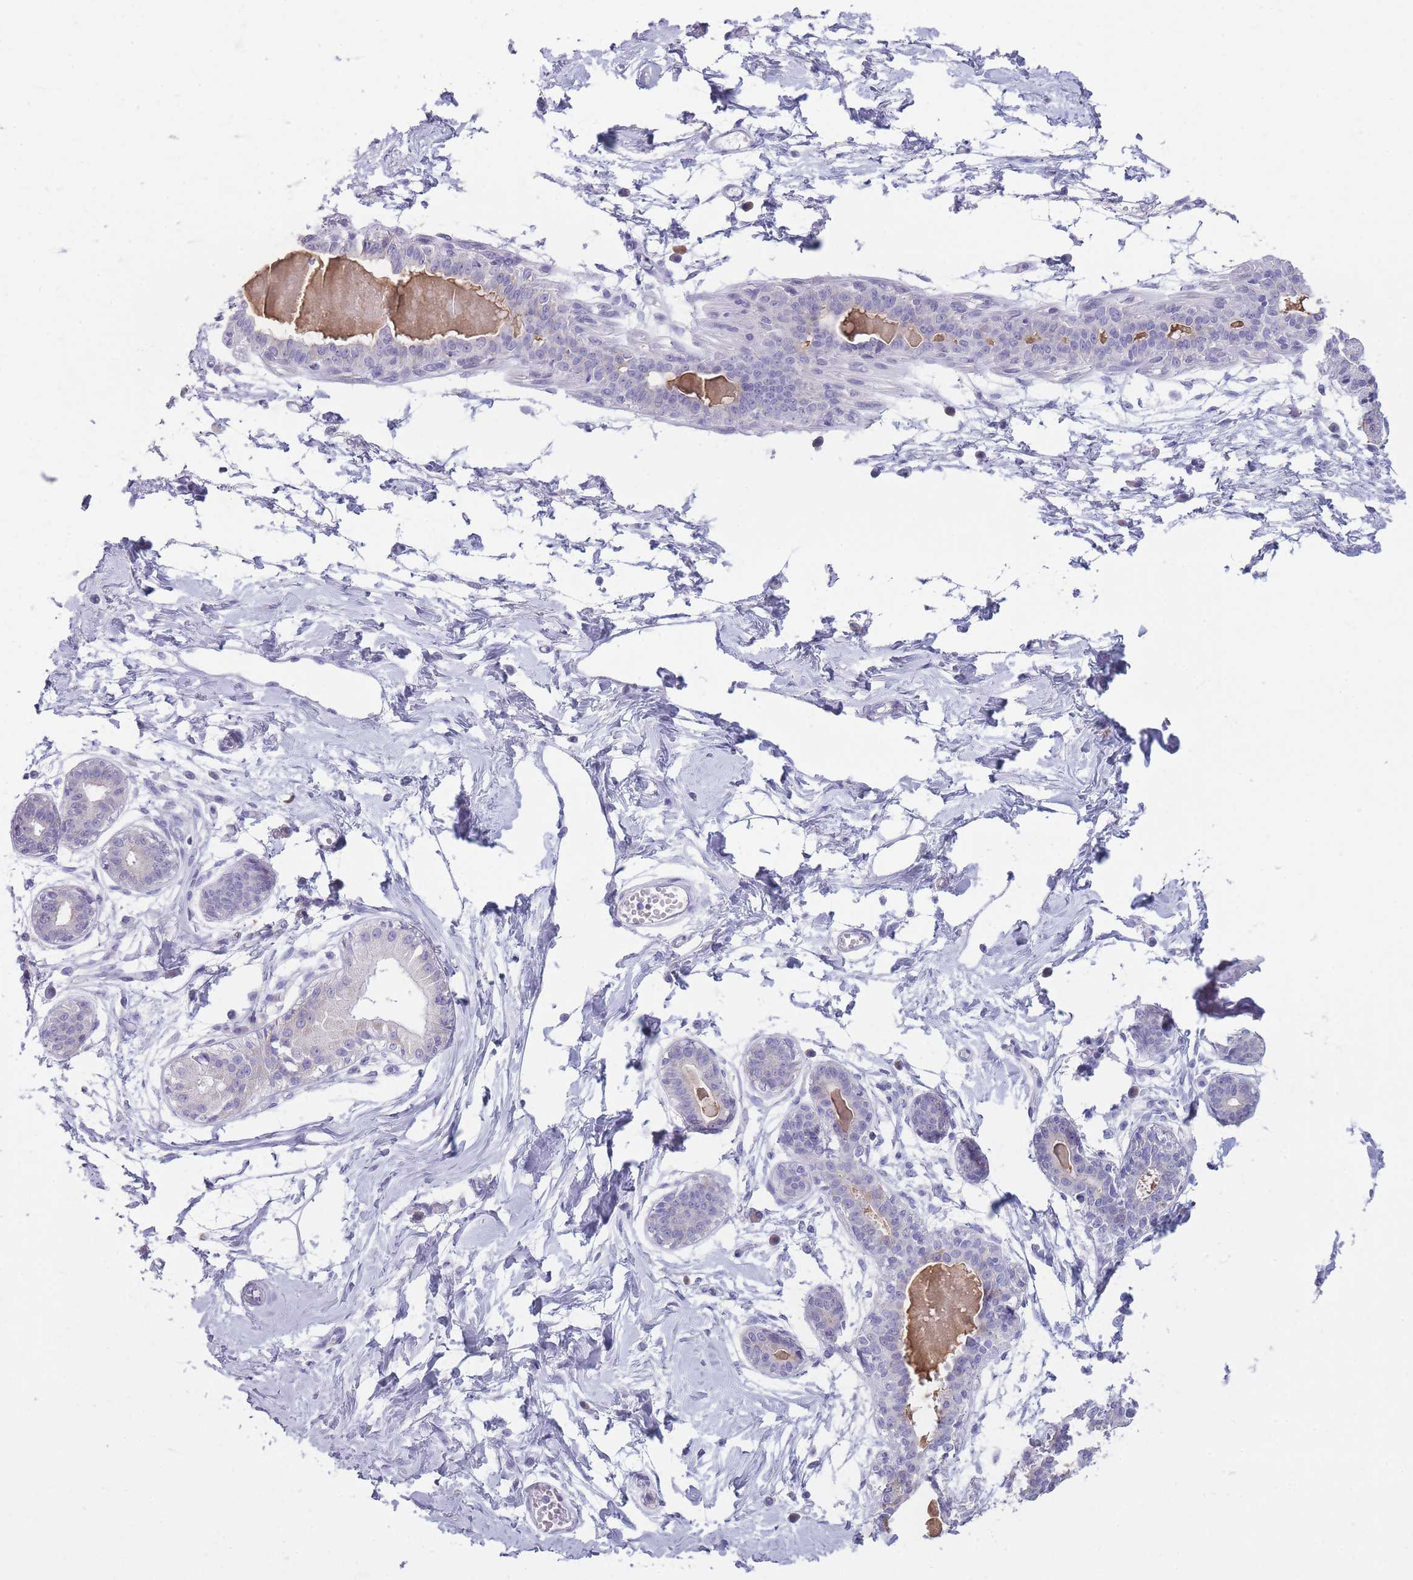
{"staining": {"intensity": "negative", "quantity": "none", "location": "none"}, "tissue": "breast", "cell_type": "Adipocytes", "image_type": "normal", "snomed": [{"axis": "morphology", "description": "Normal tissue, NOS"}, {"axis": "topography", "description": "Breast"}], "caption": "Micrograph shows no protein staining in adipocytes of benign breast.", "gene": "DCANP1", "patient": {"sex": "female", "age": 45}}